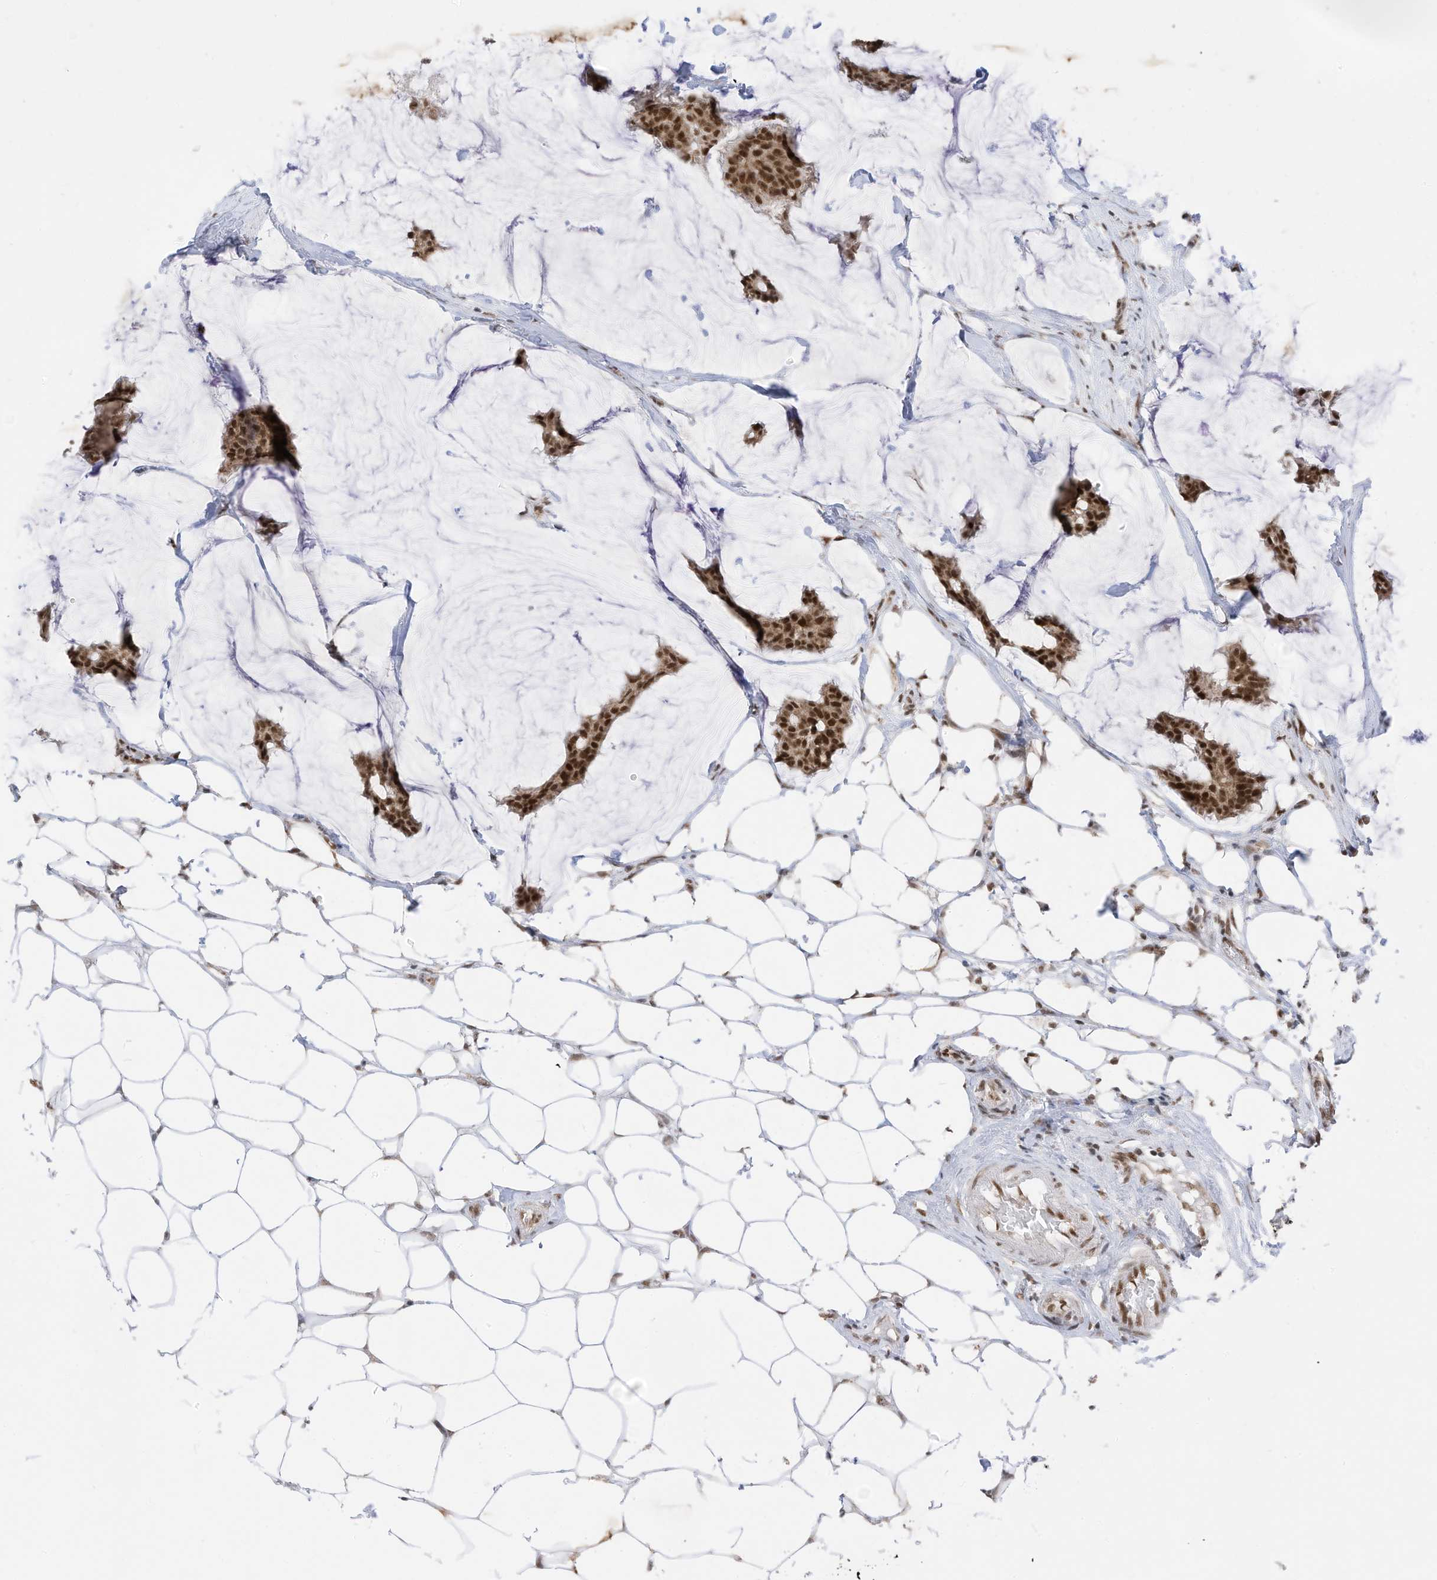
{"staining": {"intensity": "strong", "quantity": ">75%", "location": "cytoplasmic/membranous,nuclear"}, "tissue": "breast cancer", "cell_type": "Tumor cells", "image_type": "cancer", "snomed": [{"axis": "morphology", "description": "Duct carcinoma"}, {"axis": "topography", "description": "Breast"}], "caption": "An image of breast intraductal carcinoma stained for a protein shows strong cytoplasmic/membranous and nuclear brown staining in tumor cells.", "gene": "AURKAIP1", "patient": {"sex": "female", "age": 93}}